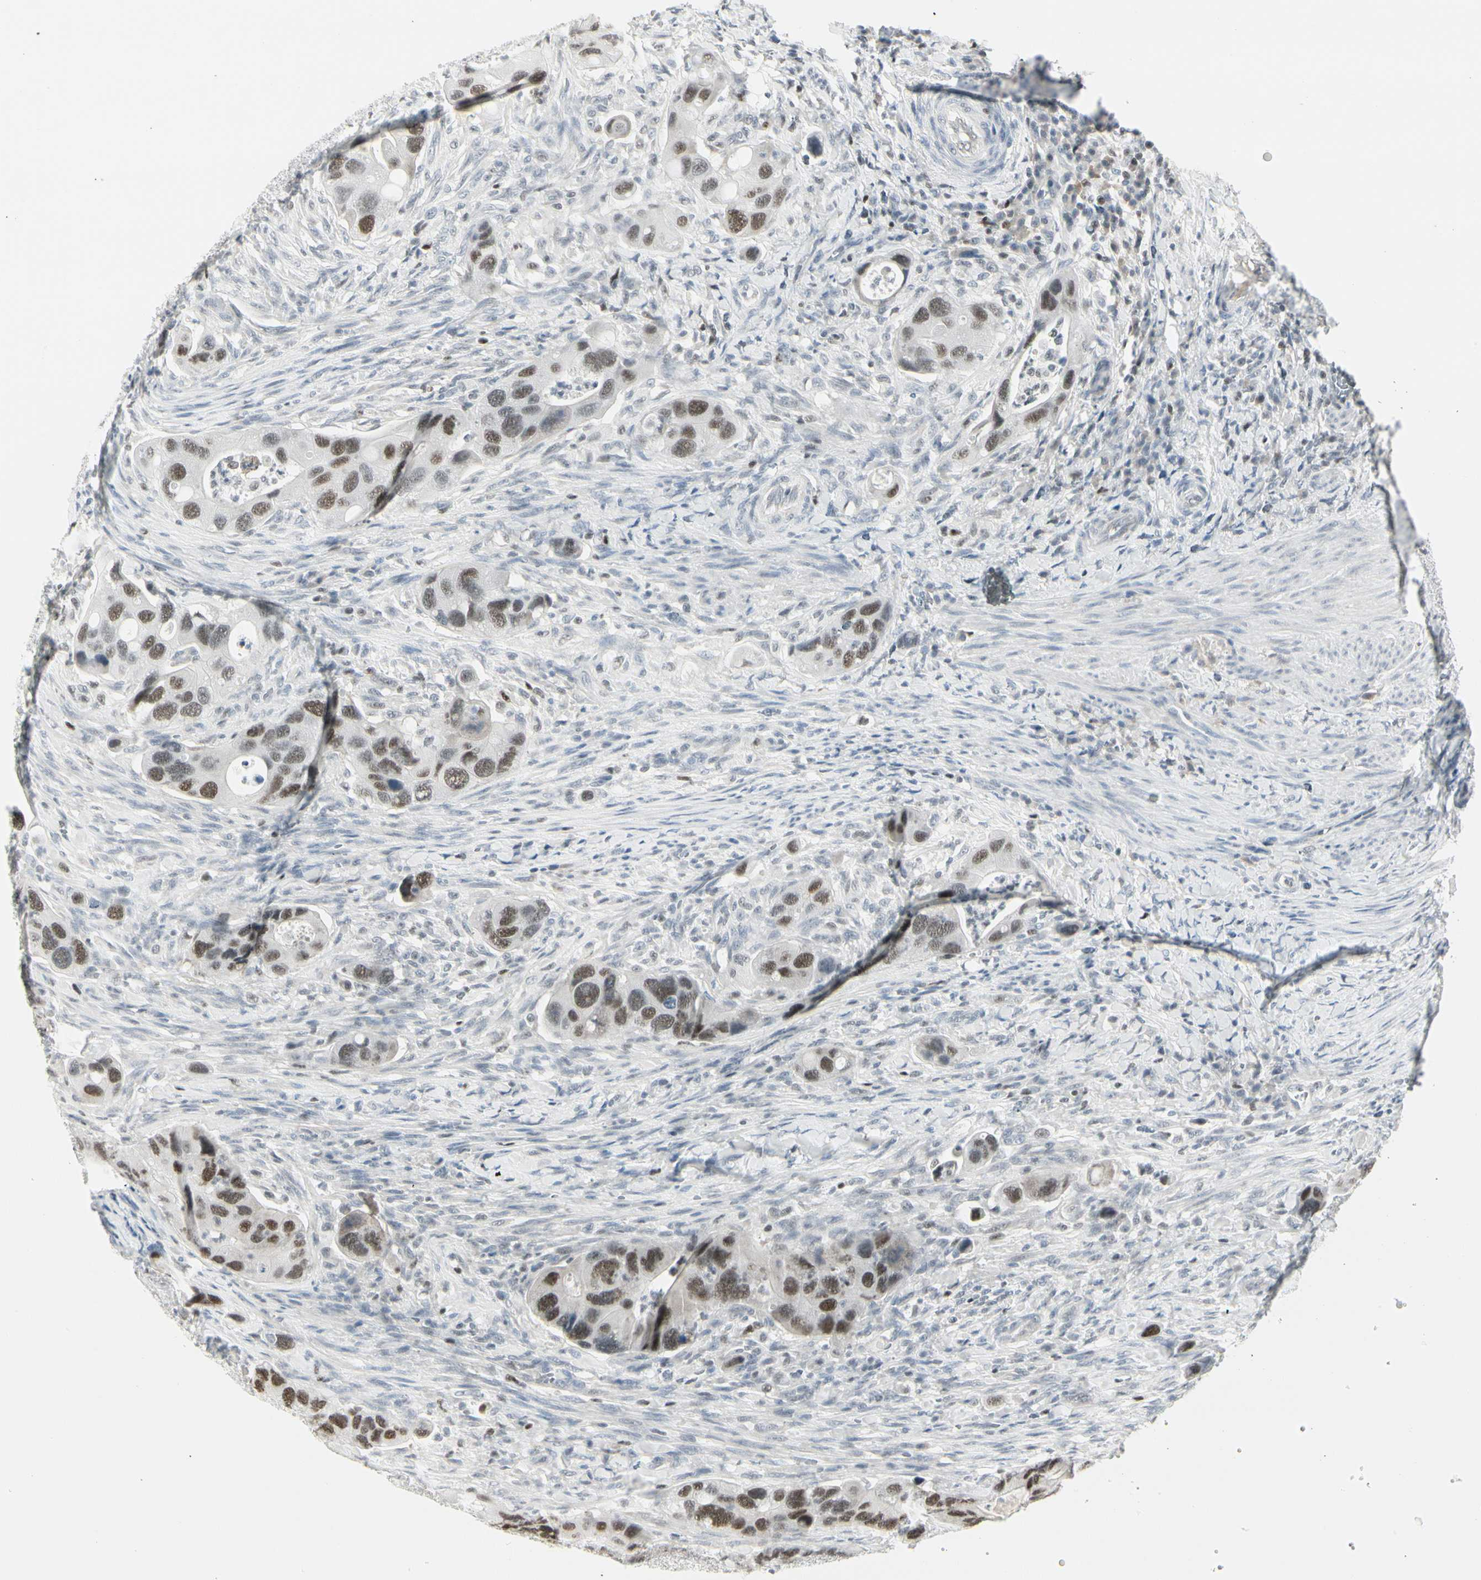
{"staining": {"intensity": "moderate", "quantity": ">75%", "location": "nuclear"}, "tissue": "colorectal cancer", "cell_type": "Tumor cells", "image_type": "cancer", "snomed": [{"axis": "morphology", "description": "Adenocarcinoma, NOS"}, {"axis": "topography", "description": "Rectum"}], "caption": "There is medium levels of moderate nuclear positivity in tumor cells of adenocarcinoma (colorectal), as demonstrated by immunohistochemical staining (brown color).", "gene": "ZBTB7B", "patient": {"sex": "female", "age": 57}}